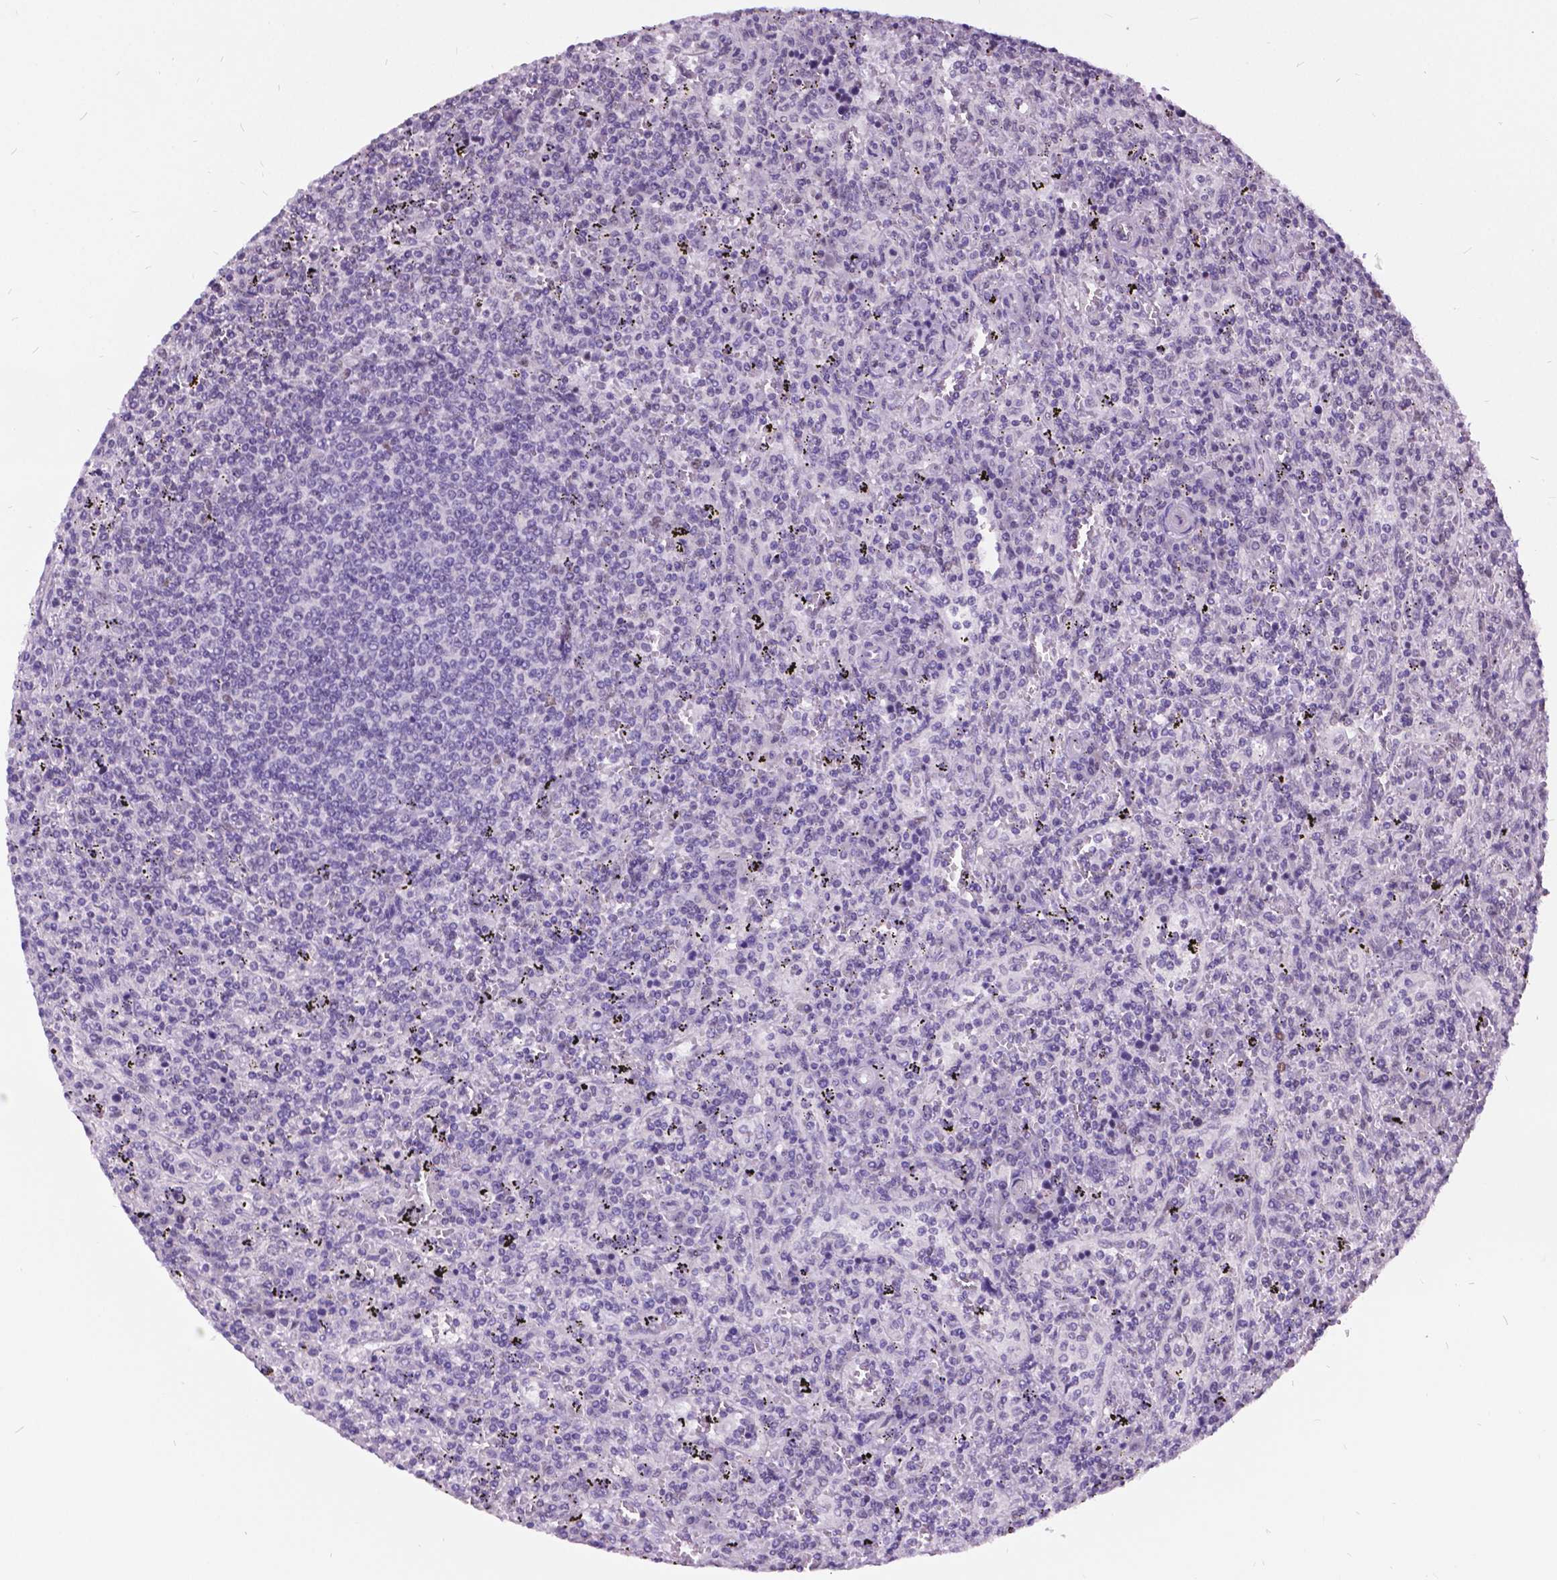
{"staining": {"intensity": "negative", "quantity": "none", "location": "none"}, "tissue": "lymphoma", "cell_type": "Tumor cells", "image_type": "cancer", "snomed": [{"axis": "morphology", "description": "Malignant lymphoma, non-Hodgkin's type, Low grade"}, {"axis": "topography", "description": "Spleen"}], "caption": "This is a micrograph of immunohistochemistry staining of malignant lymphoma, non-Hodgkin's type (low-grade), which shows no expression in tumor cells.", "gene": "DPF3", "patient": {"sex": "male", "age": 62}}